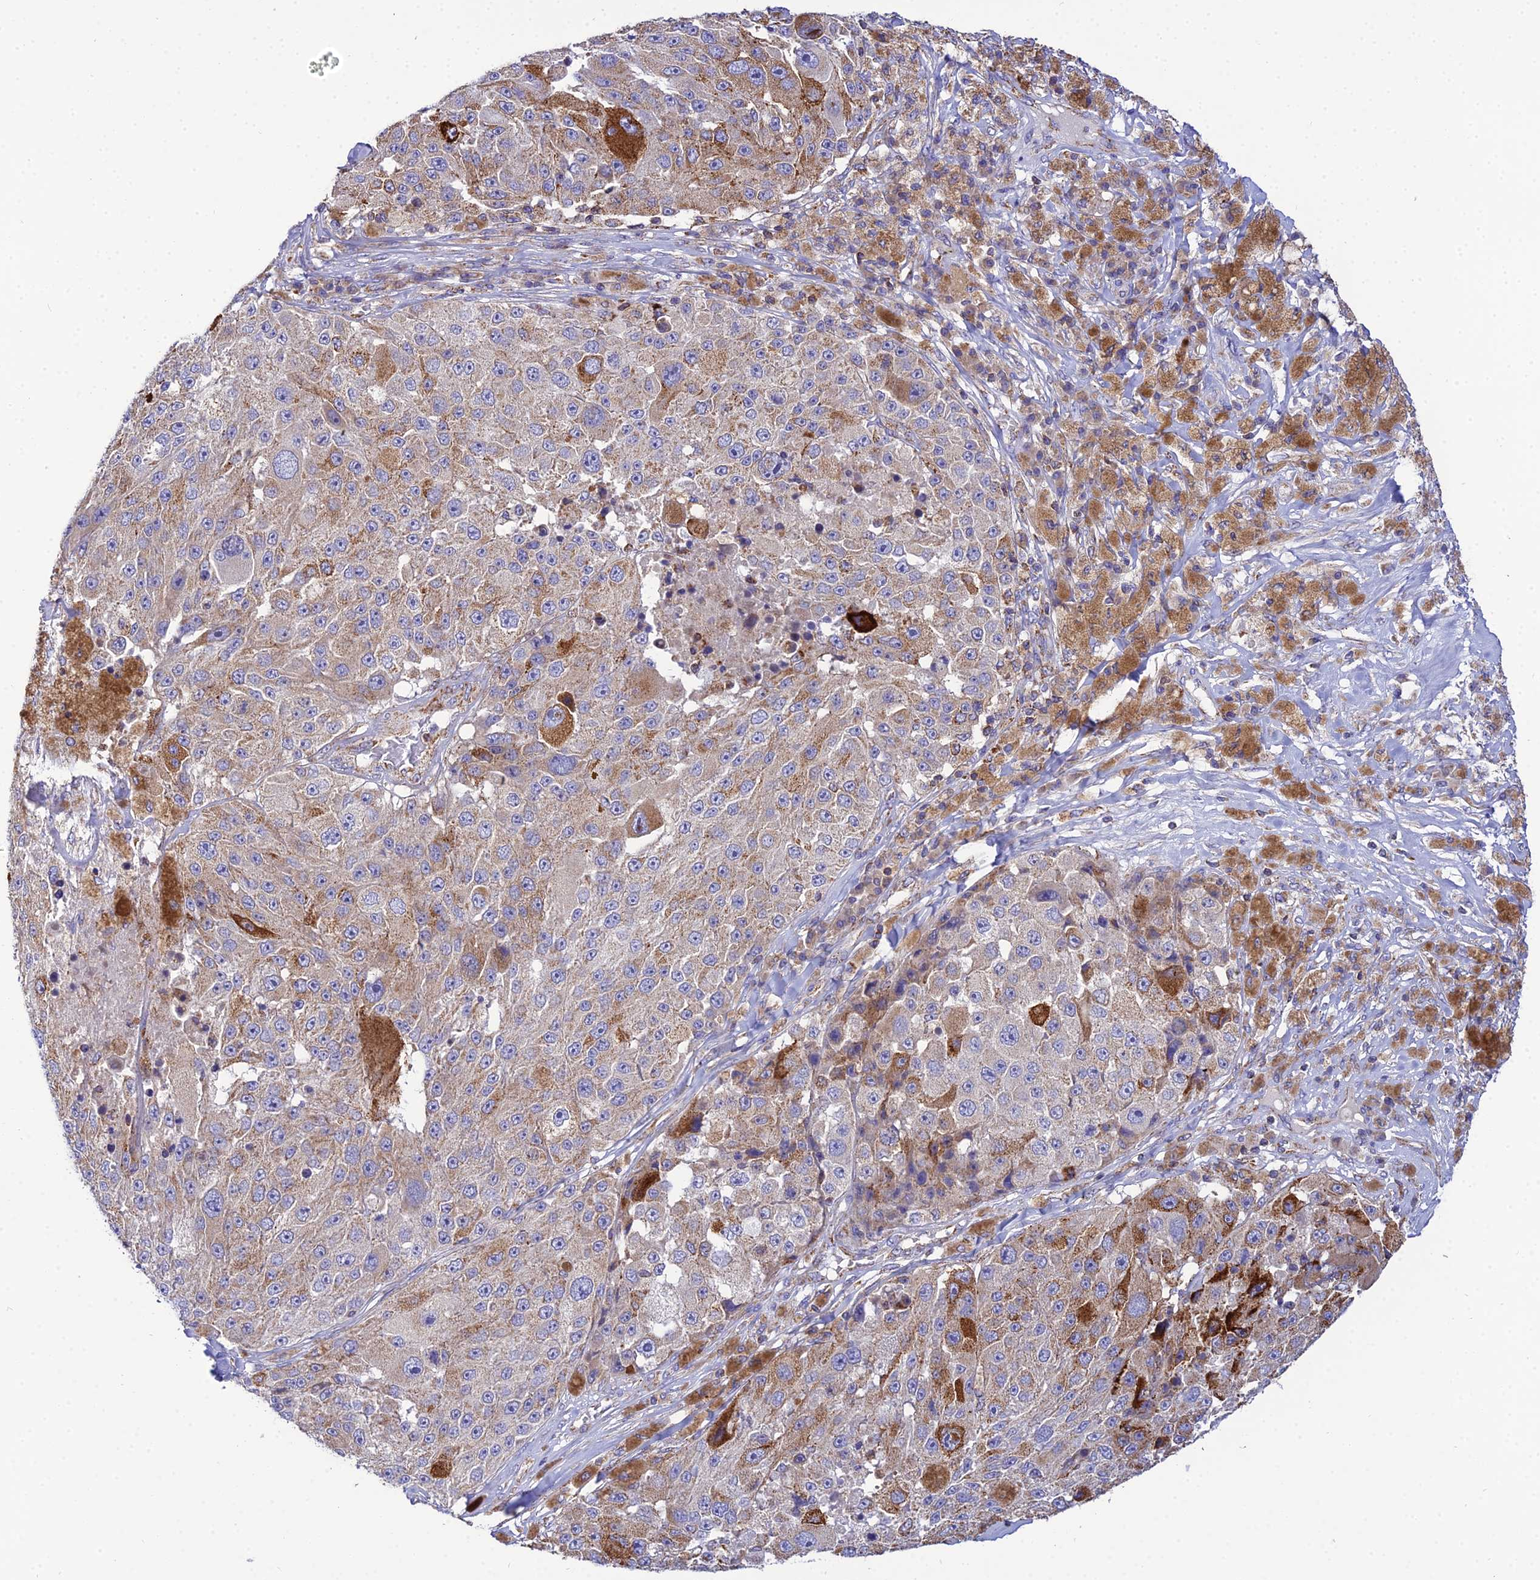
{"staining": {"intensity": "moderate", "quantity": "<25%", "location": "cytoplasmic/membranous"}, "tissue": "melanoma", "cell_type": "Tumor cells", "image_type": "cancer", "snomed": [{"axis": "morphology", "description": "Malignant melanoma, Metastatic site"}, {"axis": "topography", "description": "Lymph node"}], "caption": "Immunohistochemistry staining of malignant melanoma (metastatic site), which shows low levels of moderate cytoplasmic/membranous positivity in about <25% of tumor cells indicating moderate cytoplasmic/membranous protein expression. The staining was performed using DAB (brown) for protein detection and nuclei were counterstained in hematoxylin (blue).", "gene": "NIPSNAP3A", "patient": {"sex": "male", "age": 62}}